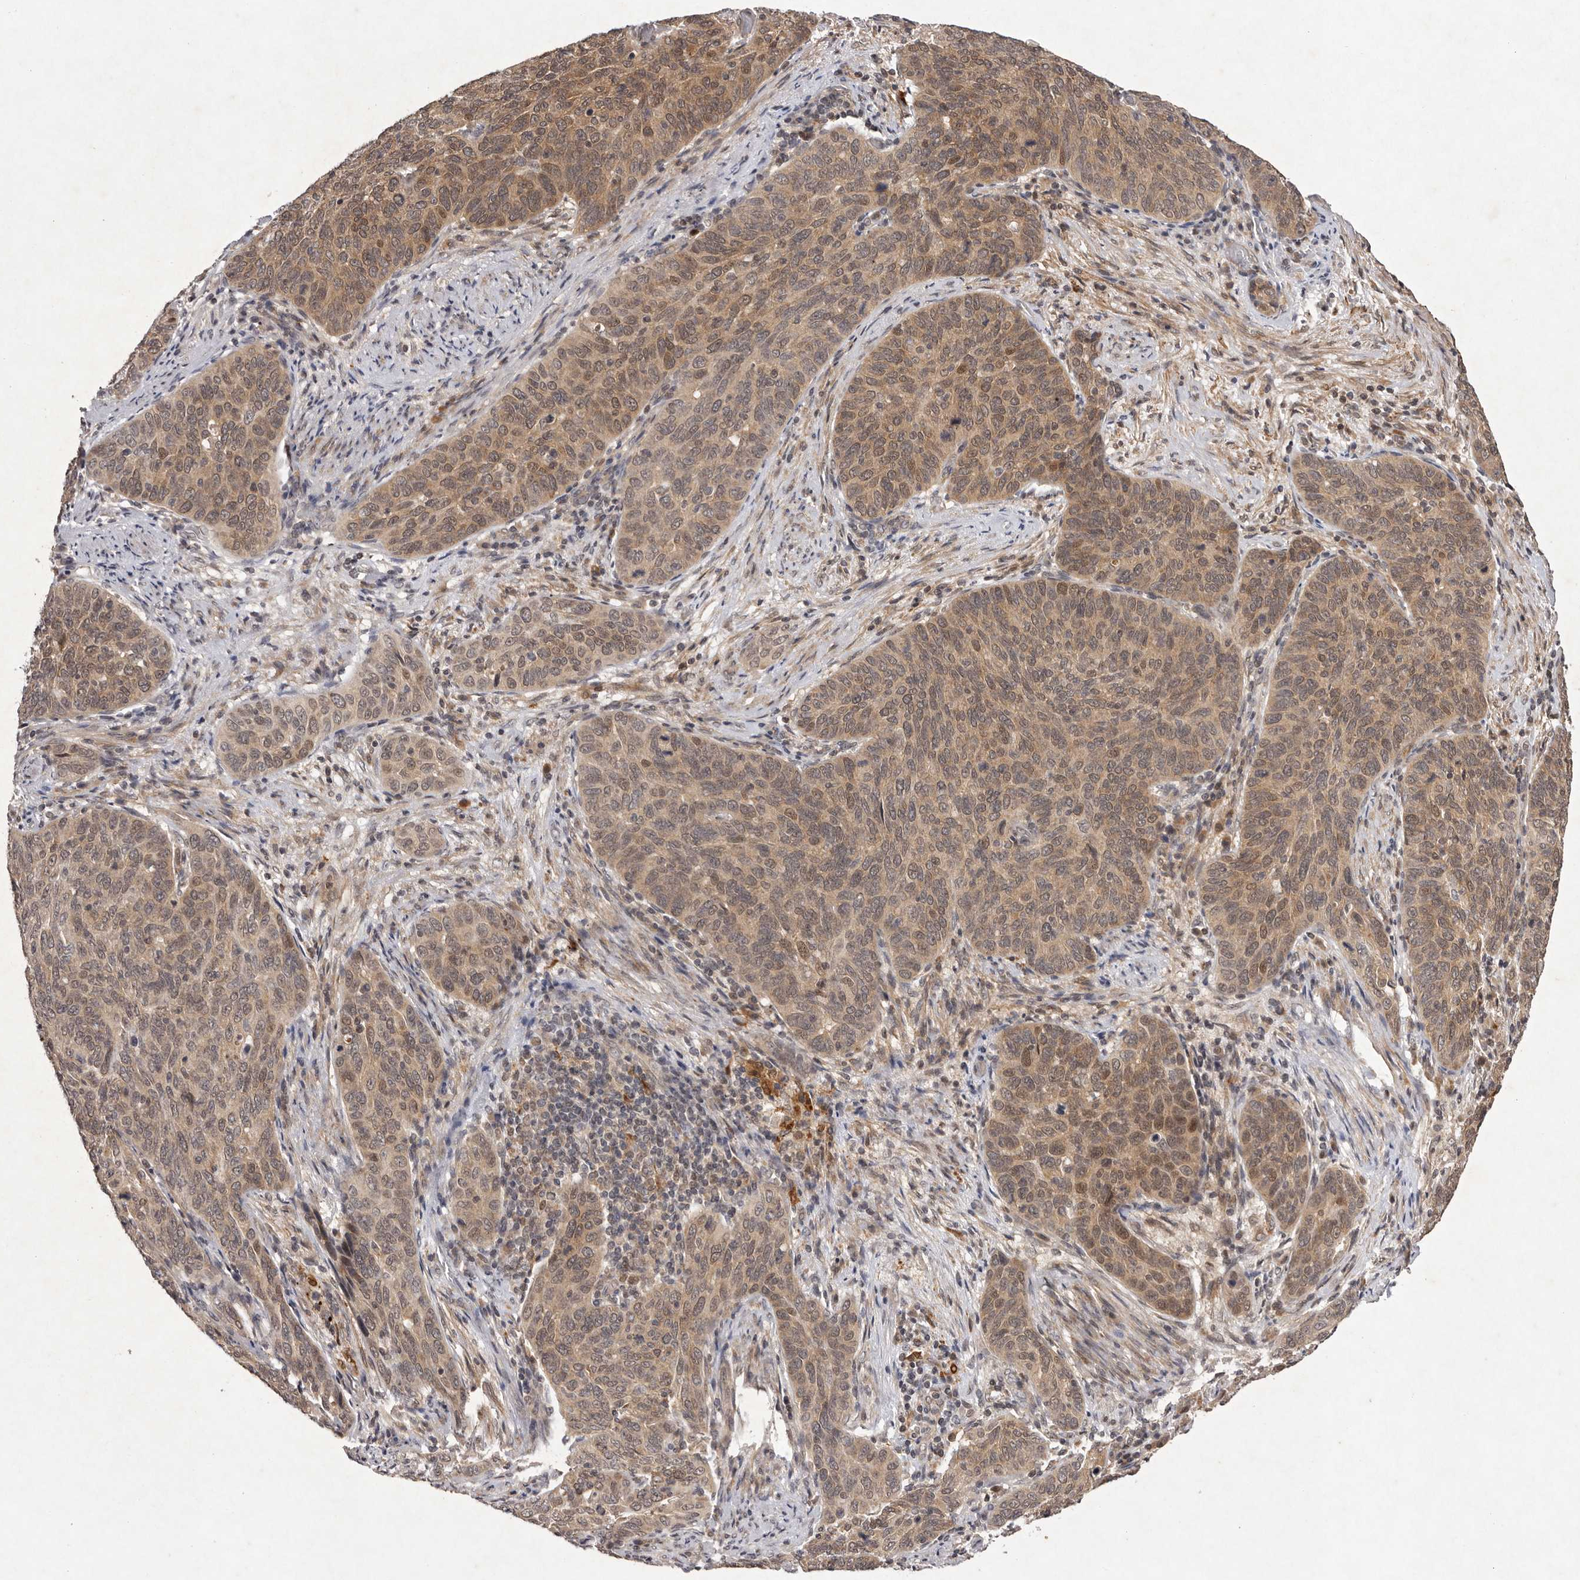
{"staining": {"intensity": "moderate", "quantity": ">75%", "location": "cytoplasmic/membranous,nuclear"}, "tissue": "cervical cancer", "cell_type": "Tumor cells", "image_type": "cancer", "snomed": [{"axis": "morphology", "description": "Squamous cell carcinoma, NOS"}, {"axis": "topography", "description": "Cervix"}], "caption": "A photomicrograph of cervical cancer (squamous cell carcinoma) stained for a protein reveals moderate cytoplasmic/membranous and nuclear brown staining in tumor cells.", "gene": "BUD31", "patient": {"sex": "female", "age": 60}}